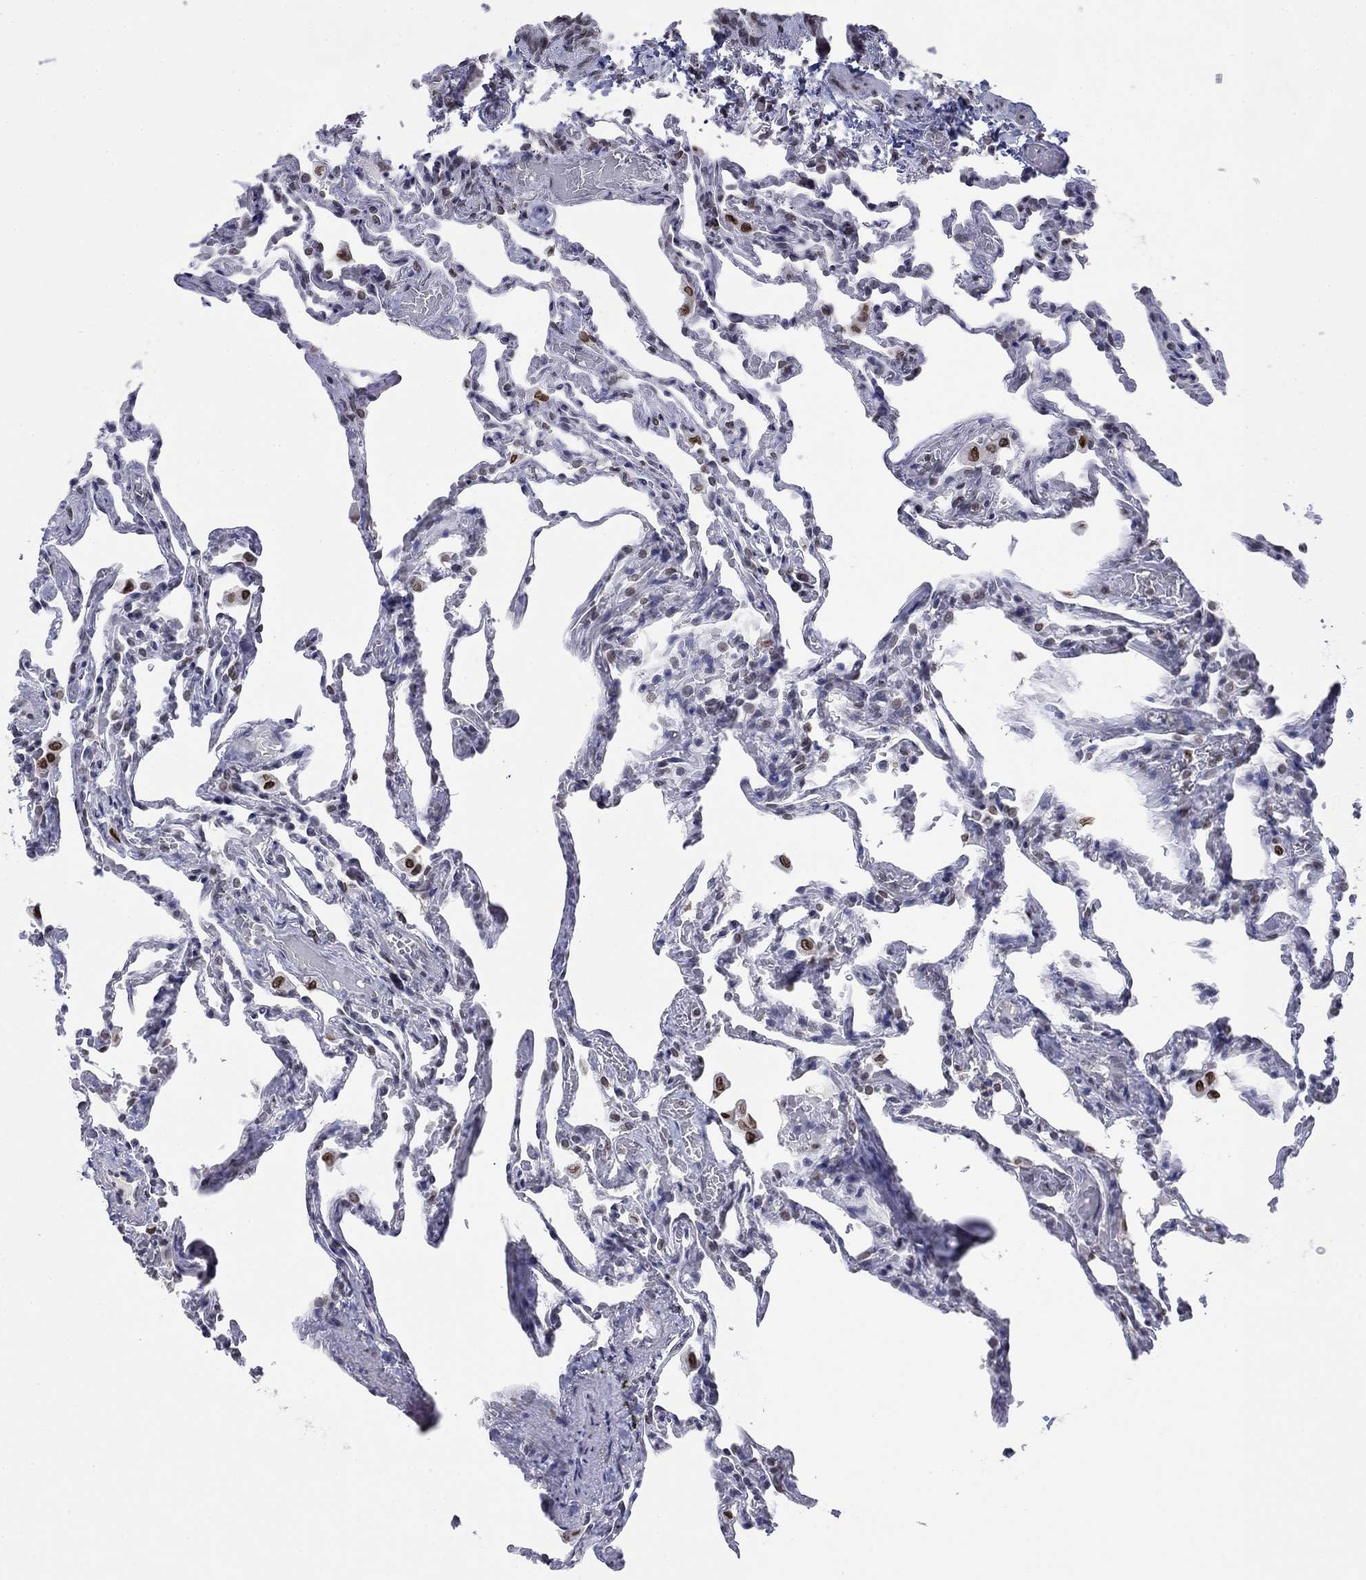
{"staining": {"intensity": "negative", "quantity": "none", "location": "none"}, "tissue": "lung", "cell_type": "Alveolar cells", "image_type": "normal", "snomed": [{"axis": "morphology", "description": "Normal tissue, NOS"}, {"axis": "topography", "description": "Lung"}], "caption": "This is an immunohistochemistry (IHC) image of benign lung. There is no positivity in alveolar cells.", "gene": "TOR1AIP1", "patient": {"sex": "female", "age": 43}}